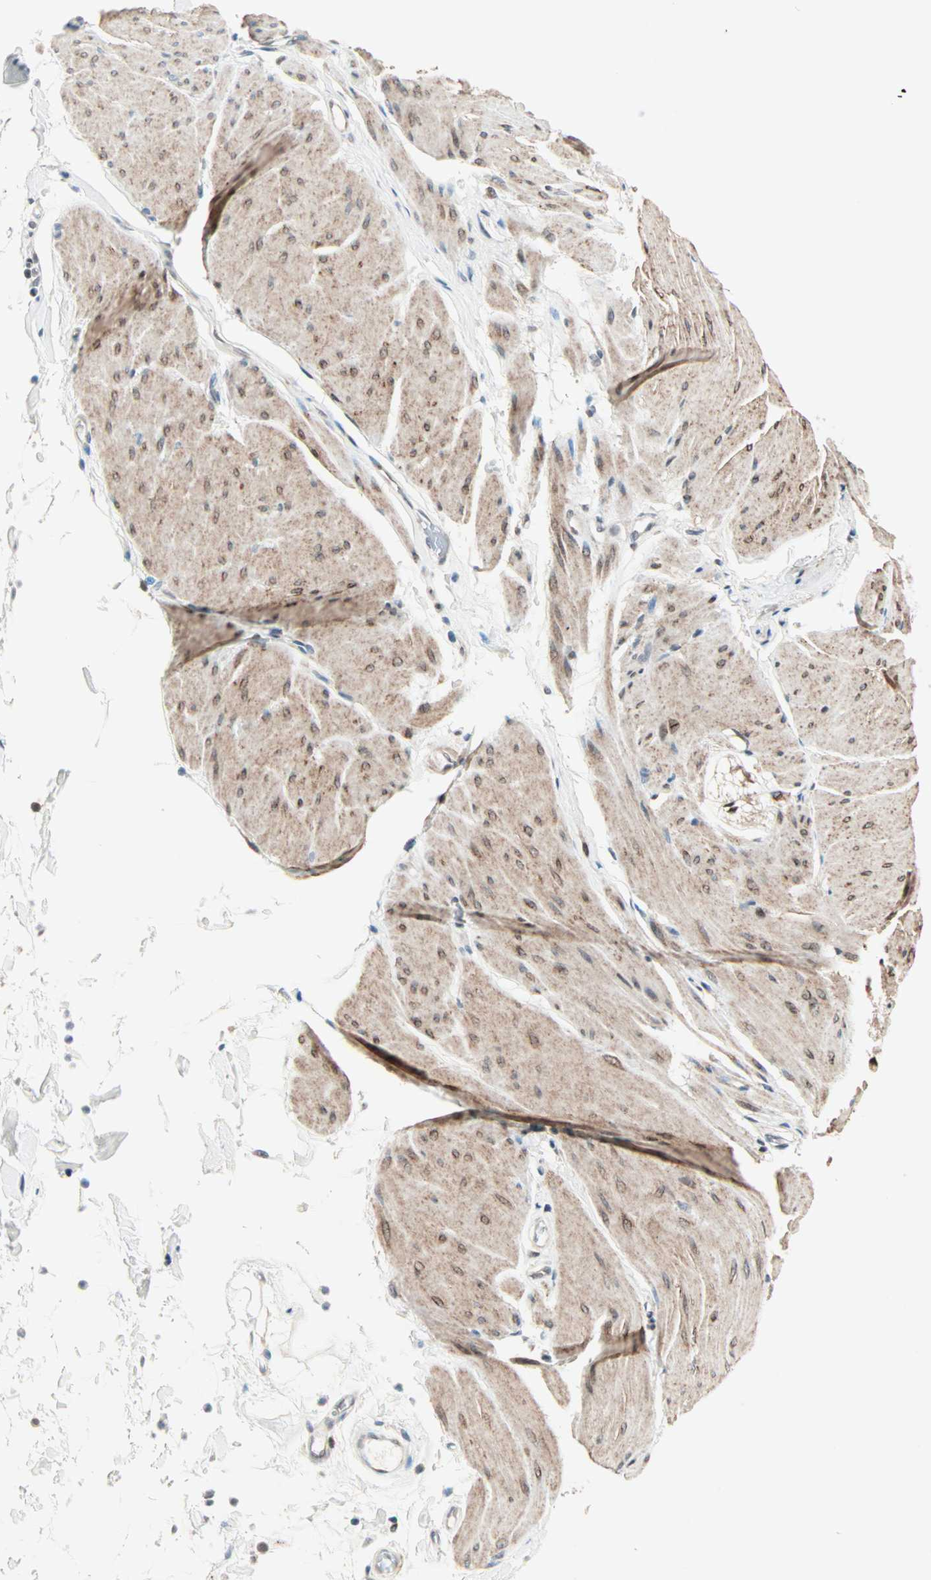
{"staining": {"intensity": "moderate", "quantity": ">75%", "location": "cytoplasmic/membranous,nuclear"}, "tissue": "smooth muscle", "cell_type": "Smooth muscle cells", "image_type": "normal", "snomed": [{"axis": "morphology", "description": "Normal tissue, NOS"}, {"axis": "topography", "description": "Smooth muscle"}, {"axis": "topography", "description": "Colon"}], "caption": "Smooth muscle cells reveal medium levels of moderate cytoplasmic/membranous,nuclear positivity in approximately >75% of cells in benign smooth muscle. (DAB IHC, brown staining for protein, blue staining for nuclei).", "gene": "CBX4", "patient": {"sex": "male", "age": 67}}